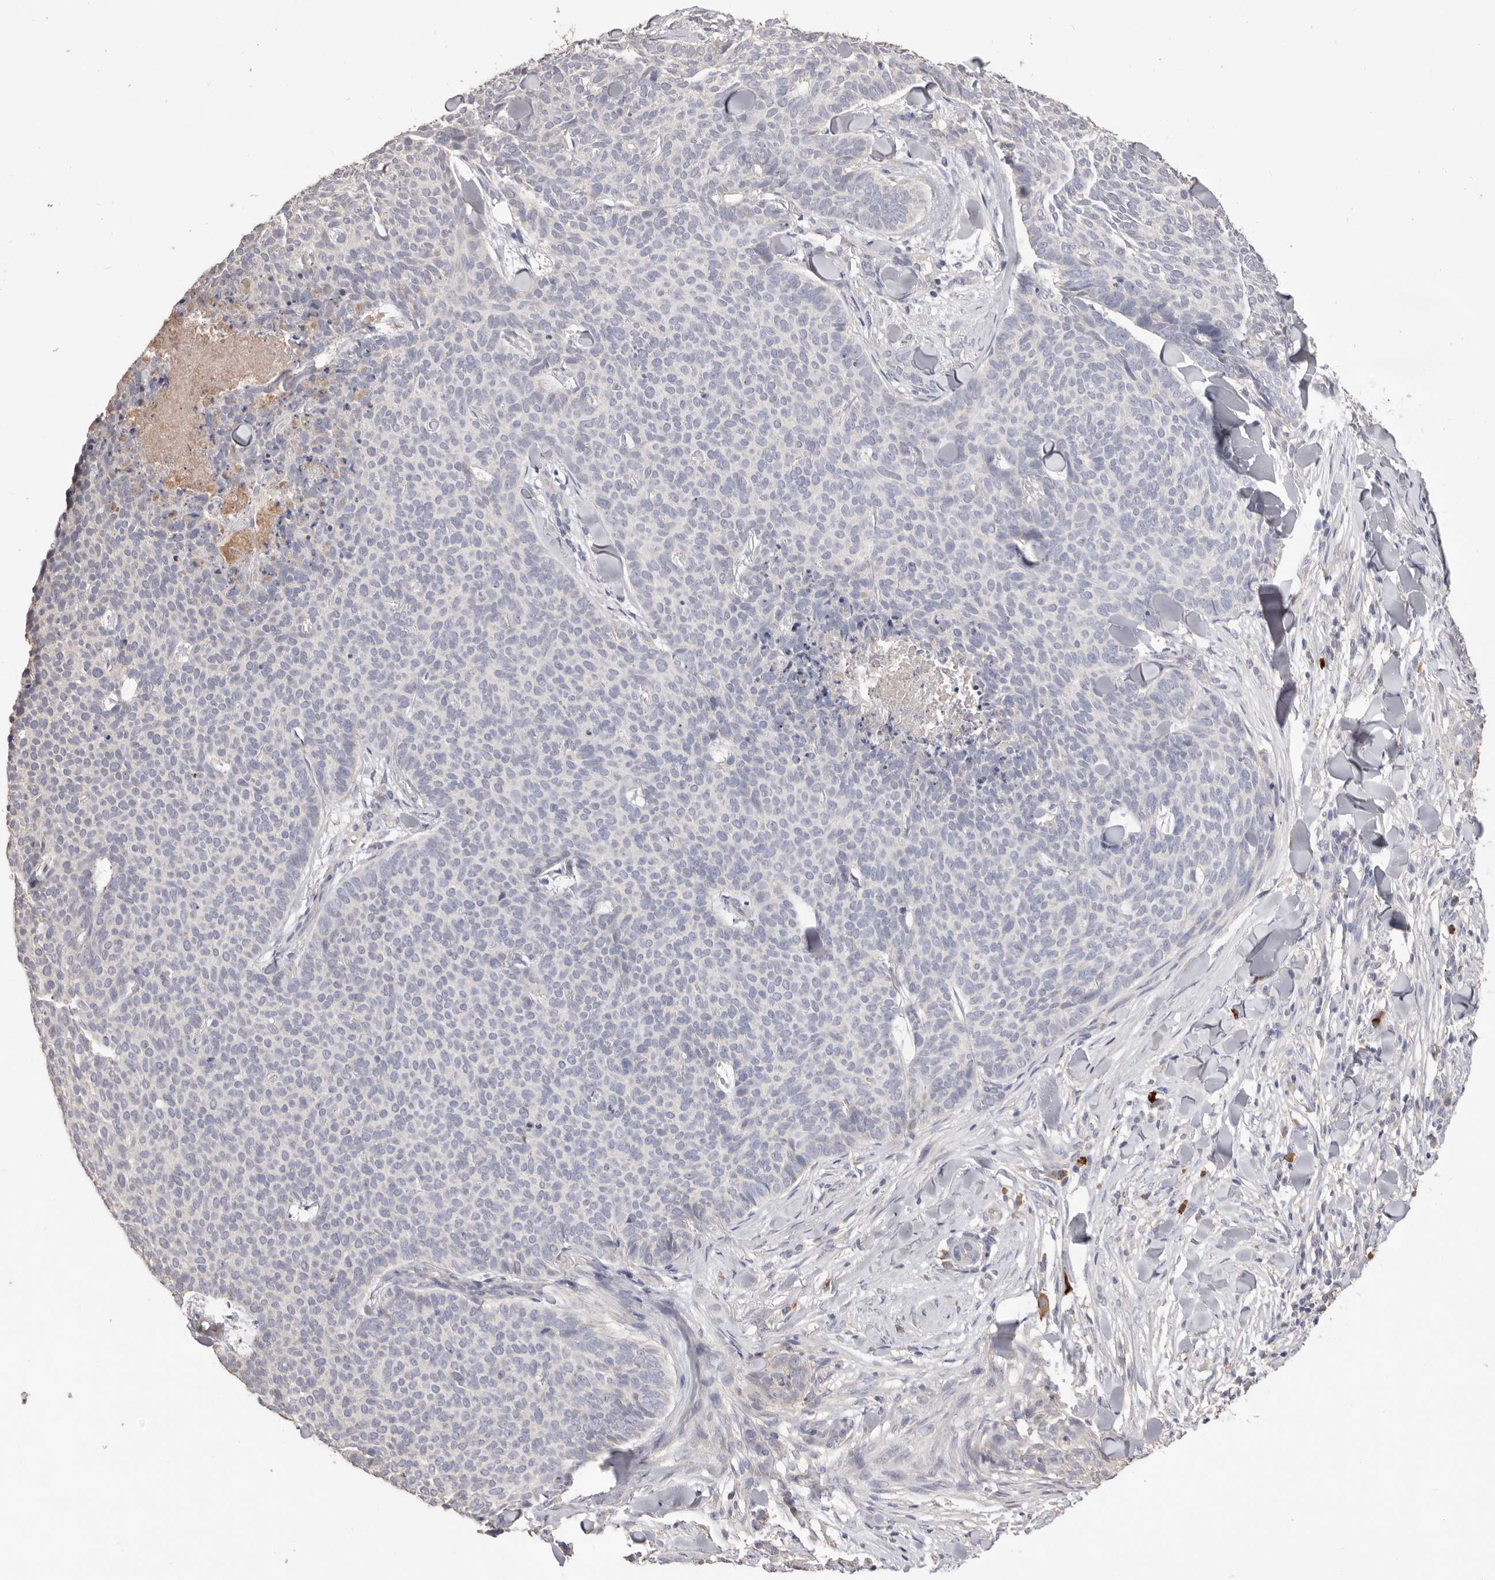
{"staining": {"intensity": "negative", "quantity": "none", "location": "none"}, "tissue": "skin cancer", "cell_type": "Tumor cells", "image_type": "cancer", "snomed": [{"axis": "morphology", "description": "Normal tissue, NOS"}, {"axis": "morphology", "description": "Basal cell carcinoma"}, {"axis": "topography", "description": "Skin"}], "caption": "Immunohistochemistry (IHC) of skin basal cell carcinoma exhibits no staining in tumor cells. (Stains: DAB (3,3'-diaminobenzidine) immunohistochemistry with hematoxylin counter stain, Microscopy: brightfield microscopy at high magnification).", "gene": "HCAR2", "patient": {"sex": "male", "age": 50}}